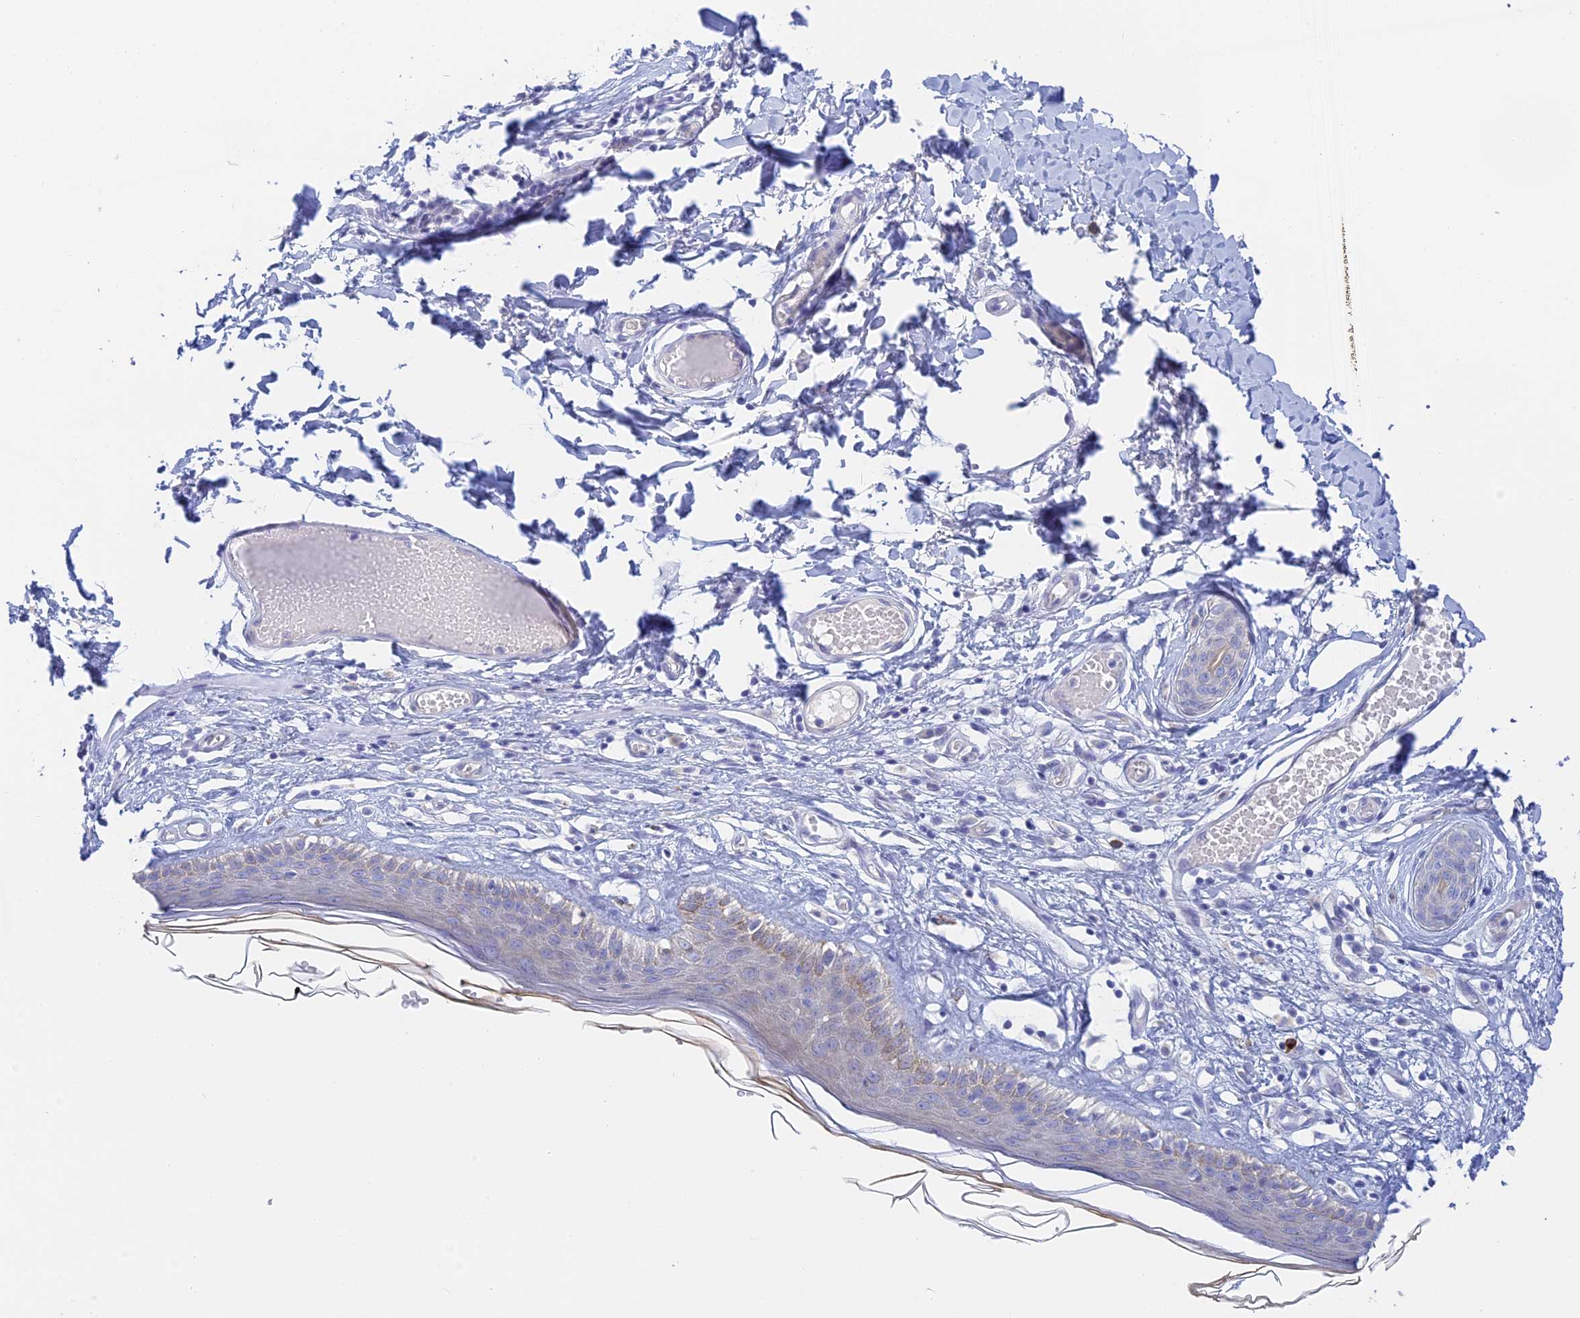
{"staining": {"intensity": "negative", "quantity": "none", "location": "none"}, "tissue": "skin", "cell_type": "Epidermal cells", "image_type": "normal", "snomed": [{"axis": "morphology", "description": "Normal tissue, NOS"}, {"axis": "topography", "description": "Adipose tissue"}, {"axis": "topography", "description": "Vascular tissue"}, {"axis": "topography", "description": "Vulva"}, {"axis": "topography", "description": "Peripheral nerve tissue"}], "caption": "An immunohistochemistry image of benign skin is shown. There is no staining in epidermal cells of skin. (Immunohistochemistry (ihc), brightfield microscopy, high magnification).", "gene": "CEP152", "patient": {"sex": "female", "age": 86}}